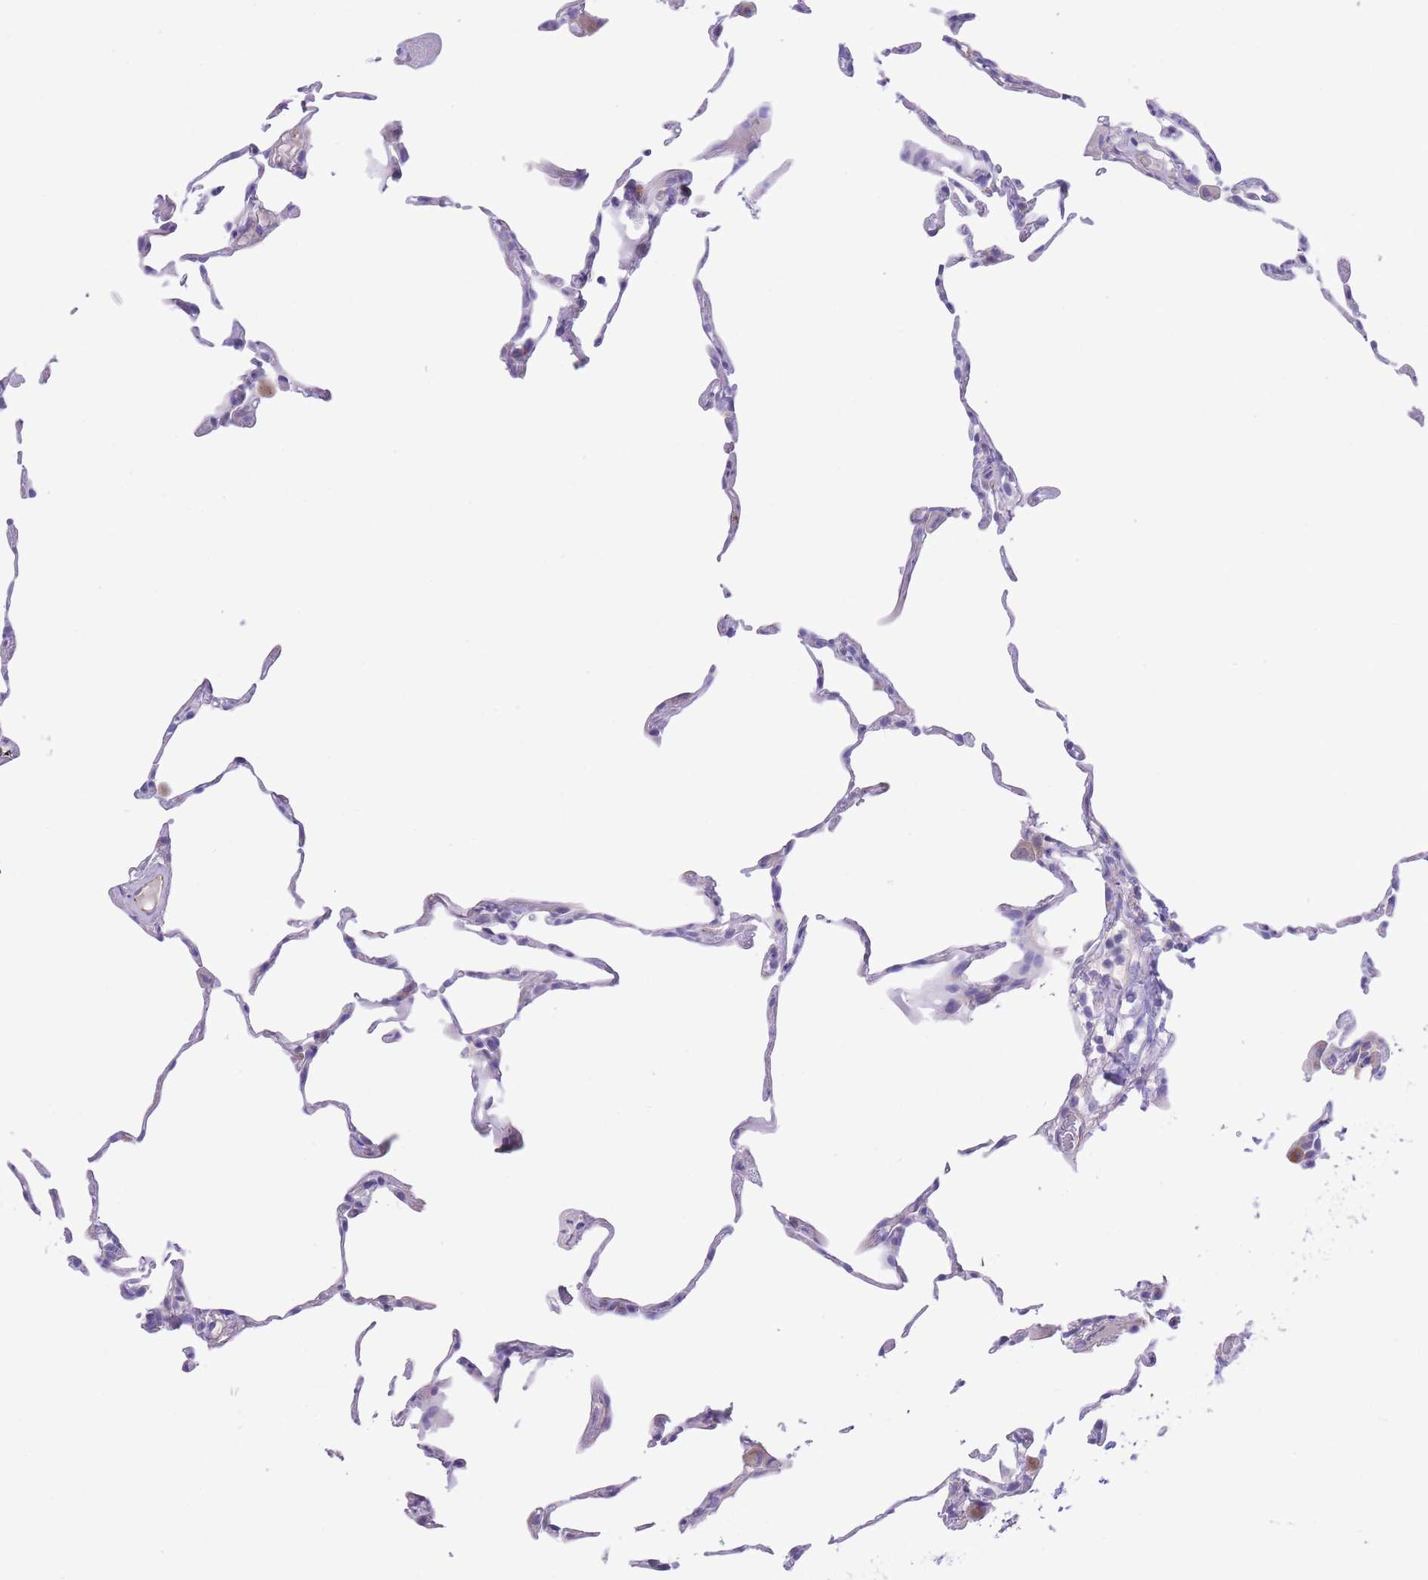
{"staining": {"intensity": "negative", "quantity": "none", "location": "none"}, "tissue": "lung", "cell_type": "Alveolar cells", "image_type": "normal", "snomed": [{"axis": "morphology", "description": "Normal tissue, NOS"}, {"axis": "topography", "description": "Lung"}], "caption": "Immunohistochemical staining of normal human lung shows no significant expression in alveolar cells.", "gene": "DET1", "patient": {"sex": "female", "age": 57}}